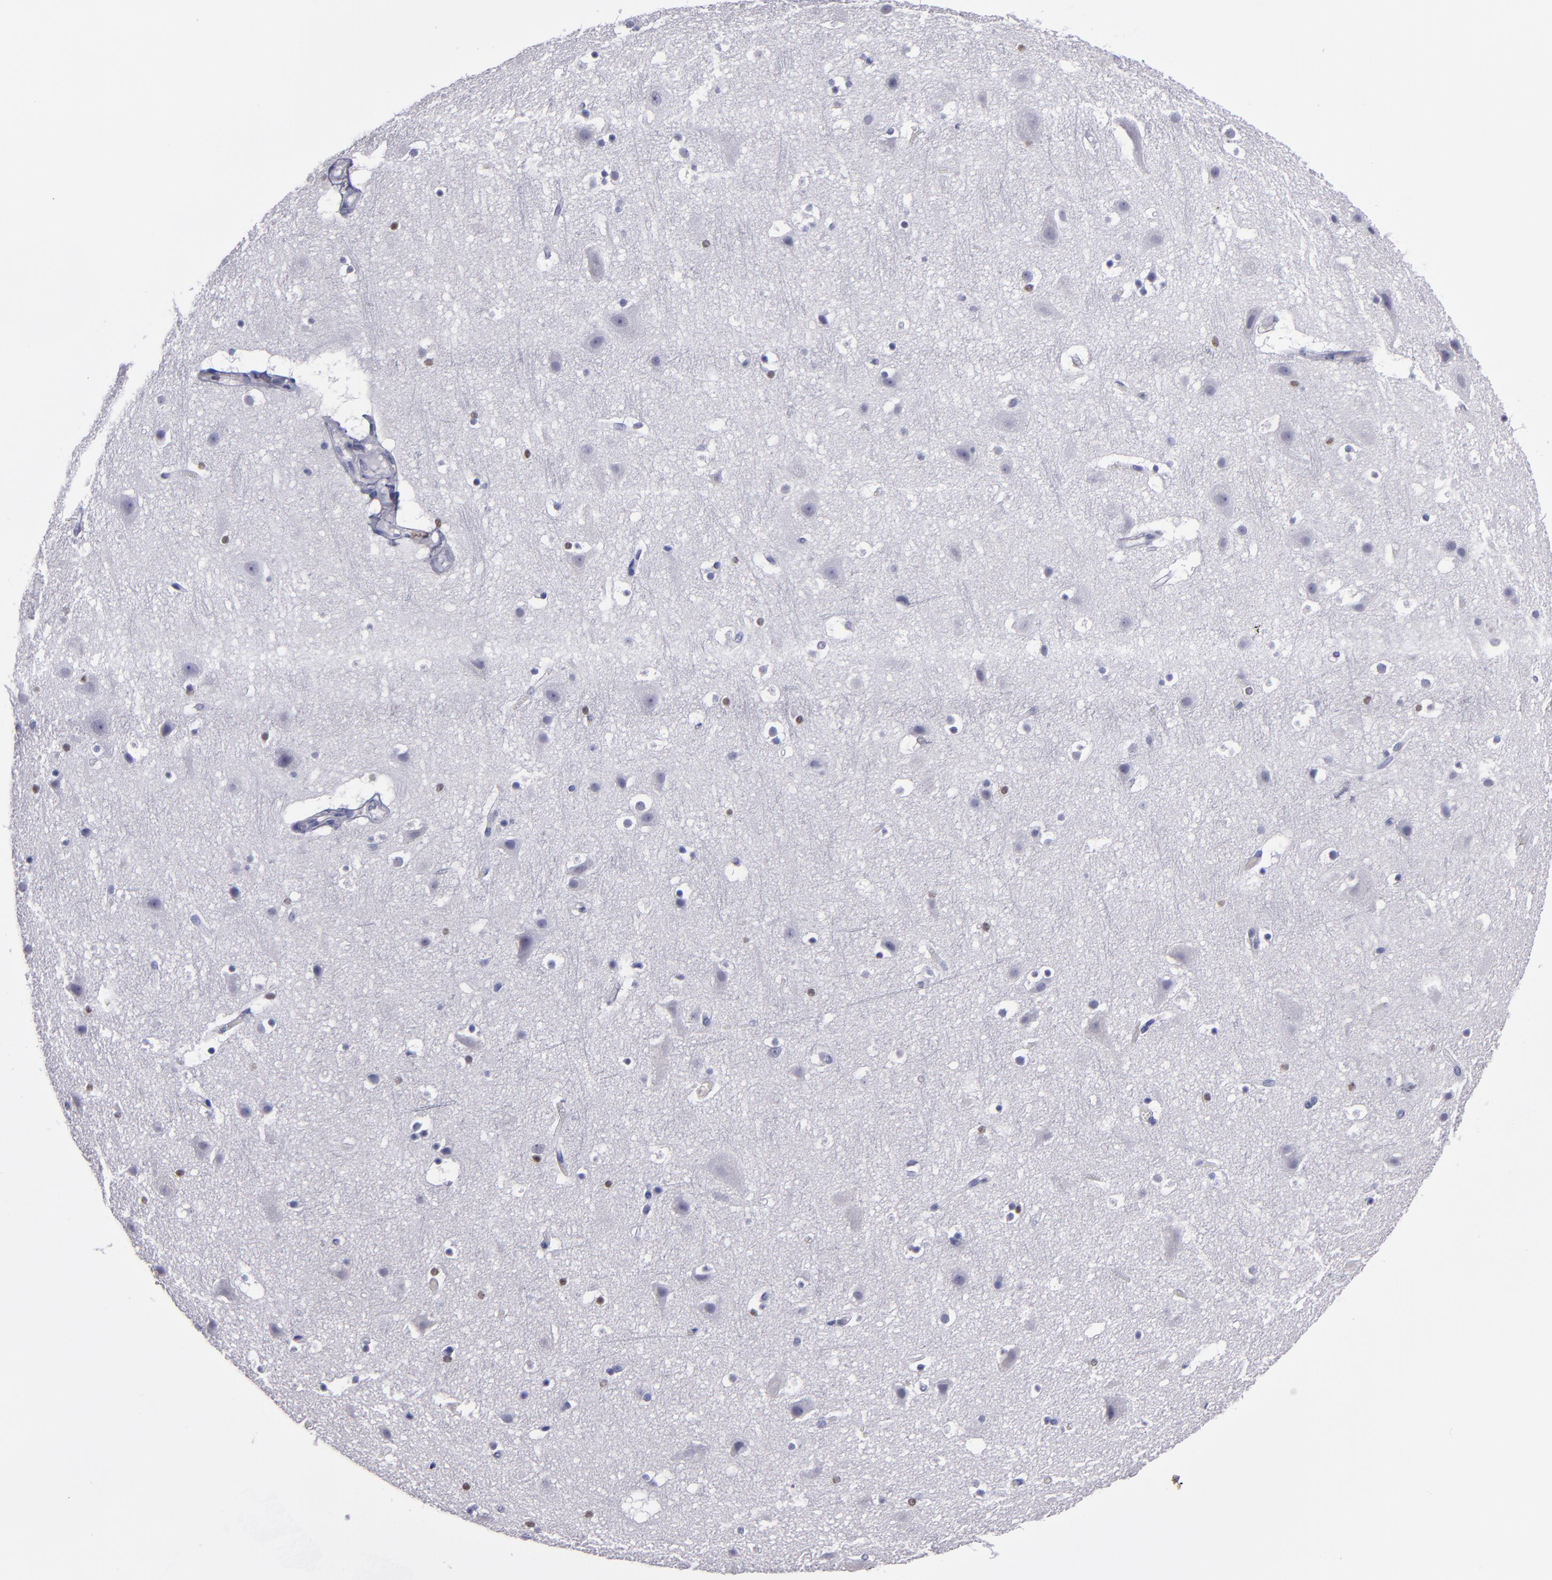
{"staining": {"intensity": "negative", "quantity": "none", "location": "none"}, "tissue": "cerebral cortex", "cell_type": "Endothelial cells", "image_type": "normal", "snomed": [{"axis": "morphology", "description": "Normal tissue, NOS"}, {"axis": "topography", "description": "Cerebral cortex"}], "caption": "DAB immunohistochemical staining of unremarkable human cerebral cortex demonstrates no significant positivity in endothelial cells.", "gene": "IRF8", "patient": {"sex": "male", "age": 45}}